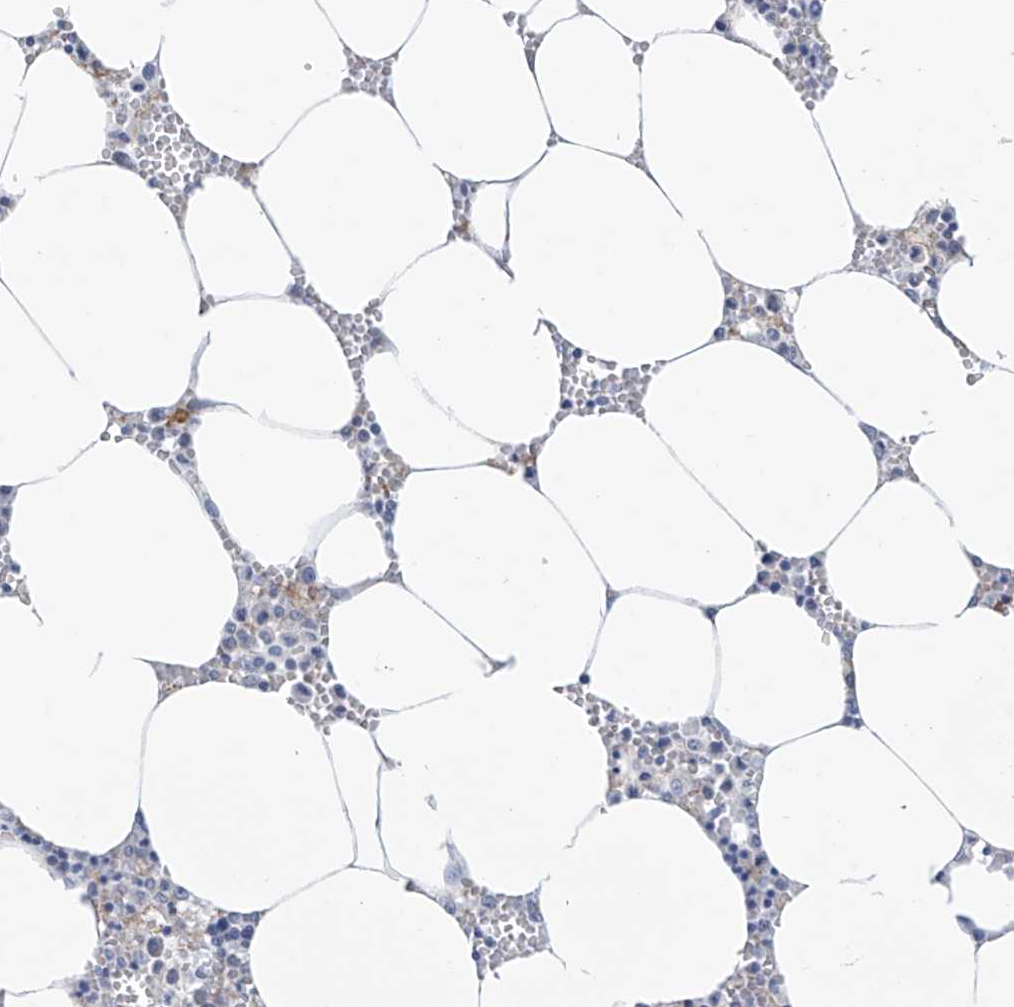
{"staining": {"intensity": "negative", "quantity": "none", "location": "none"}, "tissue": "bone marrow", "cell_type": "Hematopoietic cells", "image_type": "normal", "snomed": [{"axis": "morphology", "description": "Normal tissue, NOS"}, {"axis": "topography", "description": "Bone marrow"}], "caption": "A histopathology image of bone marrow stained for a protein exhibits no brown staining in hematopoietic cells. The staining was performed using DAB to visualize the protein expression in brown, while the nuclei were stained in blue with hematoxylin (Magnification: 20x).", "gene": "ABHD13", "patient": {"sex": "male", "age": 70}}